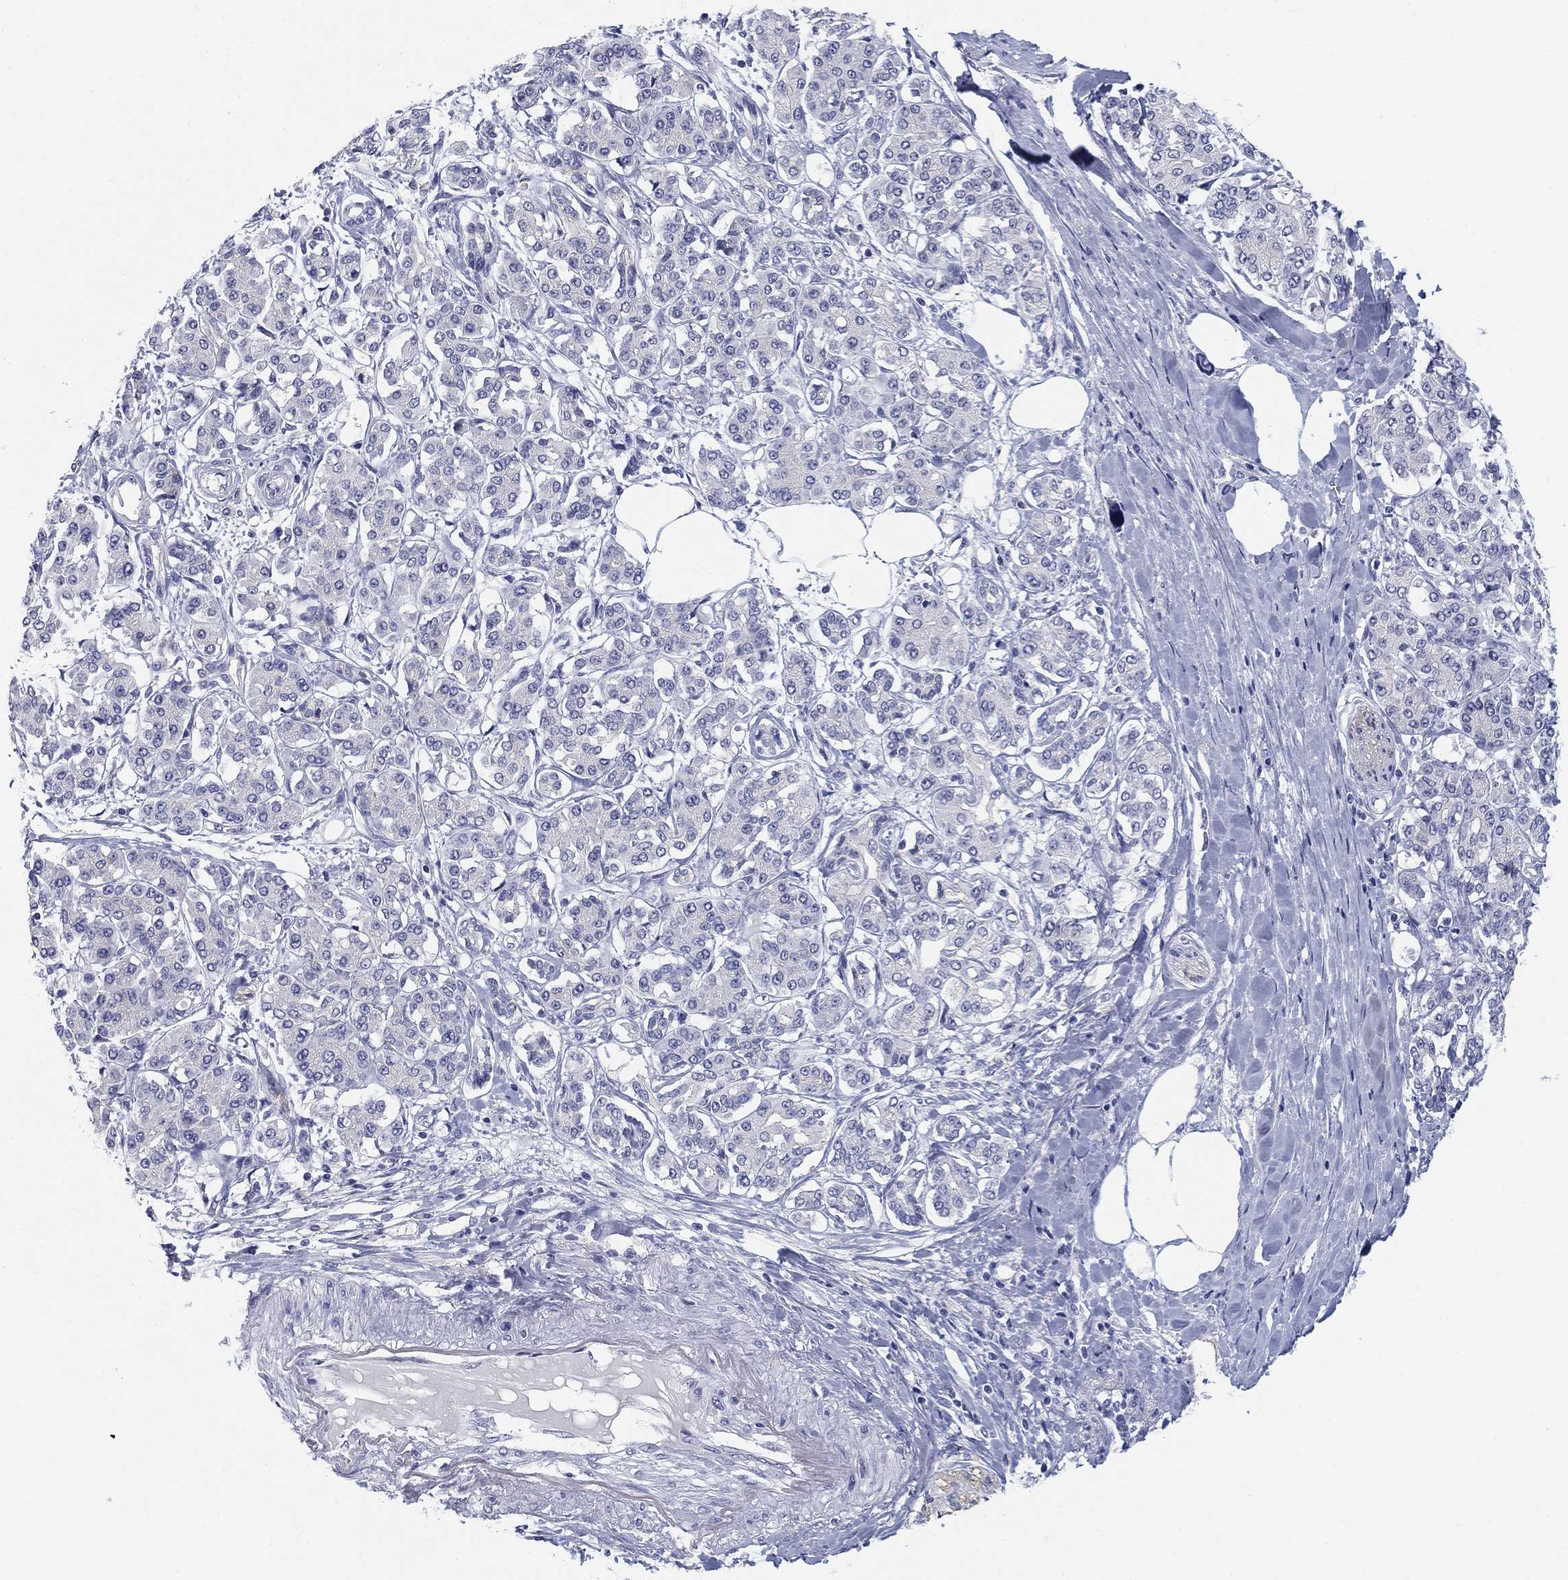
{"staining": {"intensity": "negative", "quantity": "none", "location": "none"}, "tissue": "pancreatic cancer", "cell_type": "Tumor cells", "image_type": "cancer", "snomed": [{"axis": "morphology", "description": "Adenocarcinoma, NOS"}, {"axis": "topography", "description": "Pancreas"}], "caption": "IHC micrograph of pancreatic cancer (adenocarcinoma) stained for a protein (brown), which shows no positivity in tumor cells.", "gene": "CLUL1", "patient": {"sex": "female", "age": 56}}